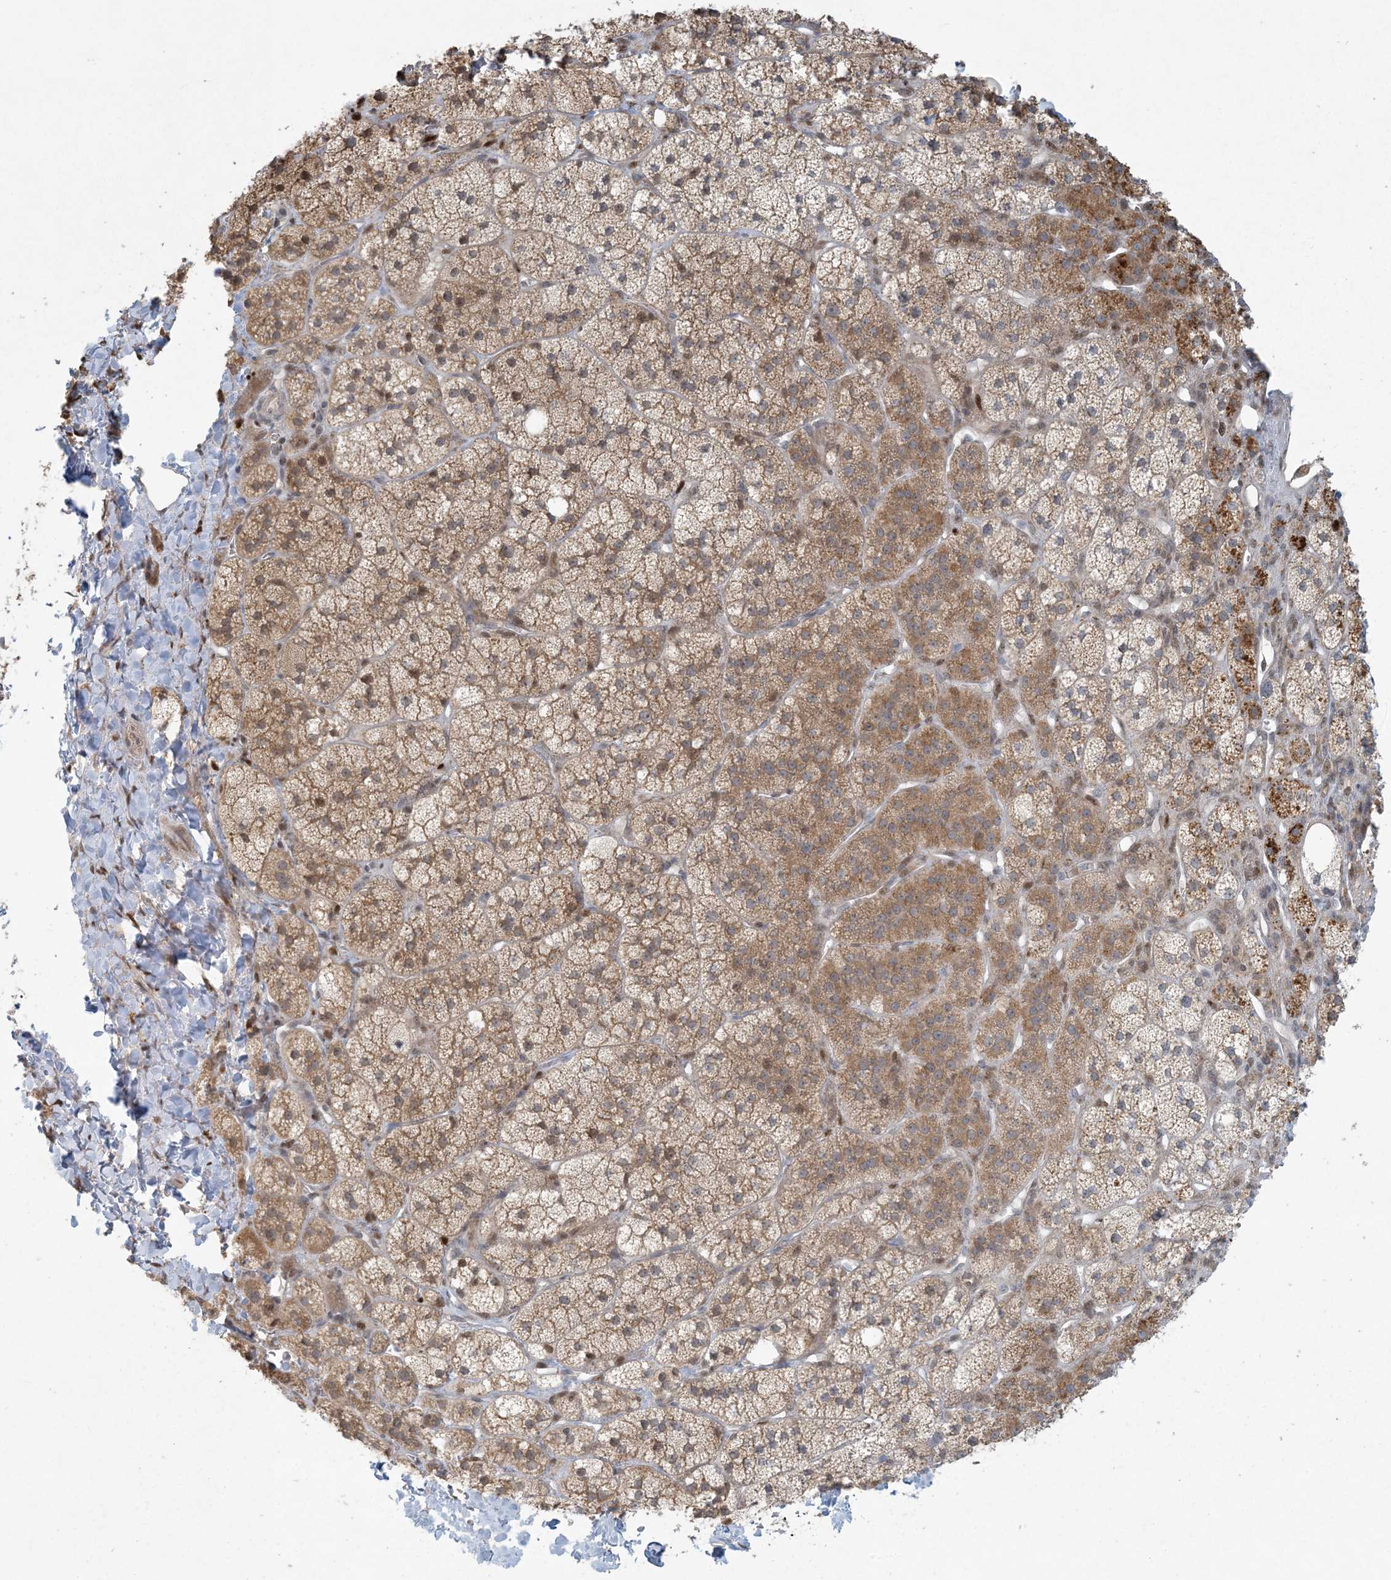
{"staining": {"intensity": "moderate", "quantity": "25%-75%", "location": "cytoplasmic/membranous"}, "tissue": "adrenal gland", "cell_type": "Glandular cells", "image_type": "normal", "snomed": [{"axis": "morphology", "description": "Normal tissue, NOS"}, {"axis": "topography", "description": "Adrenal gland"}], "caption": "Adrenal gland stained for a protein (brown) reveals moderate cytoplasmic/membranous positive expression in approximately 25%-75% of glandular cells.", "gene": "CTDNEP1", "patient": {"sex": "male", "age": 61}}